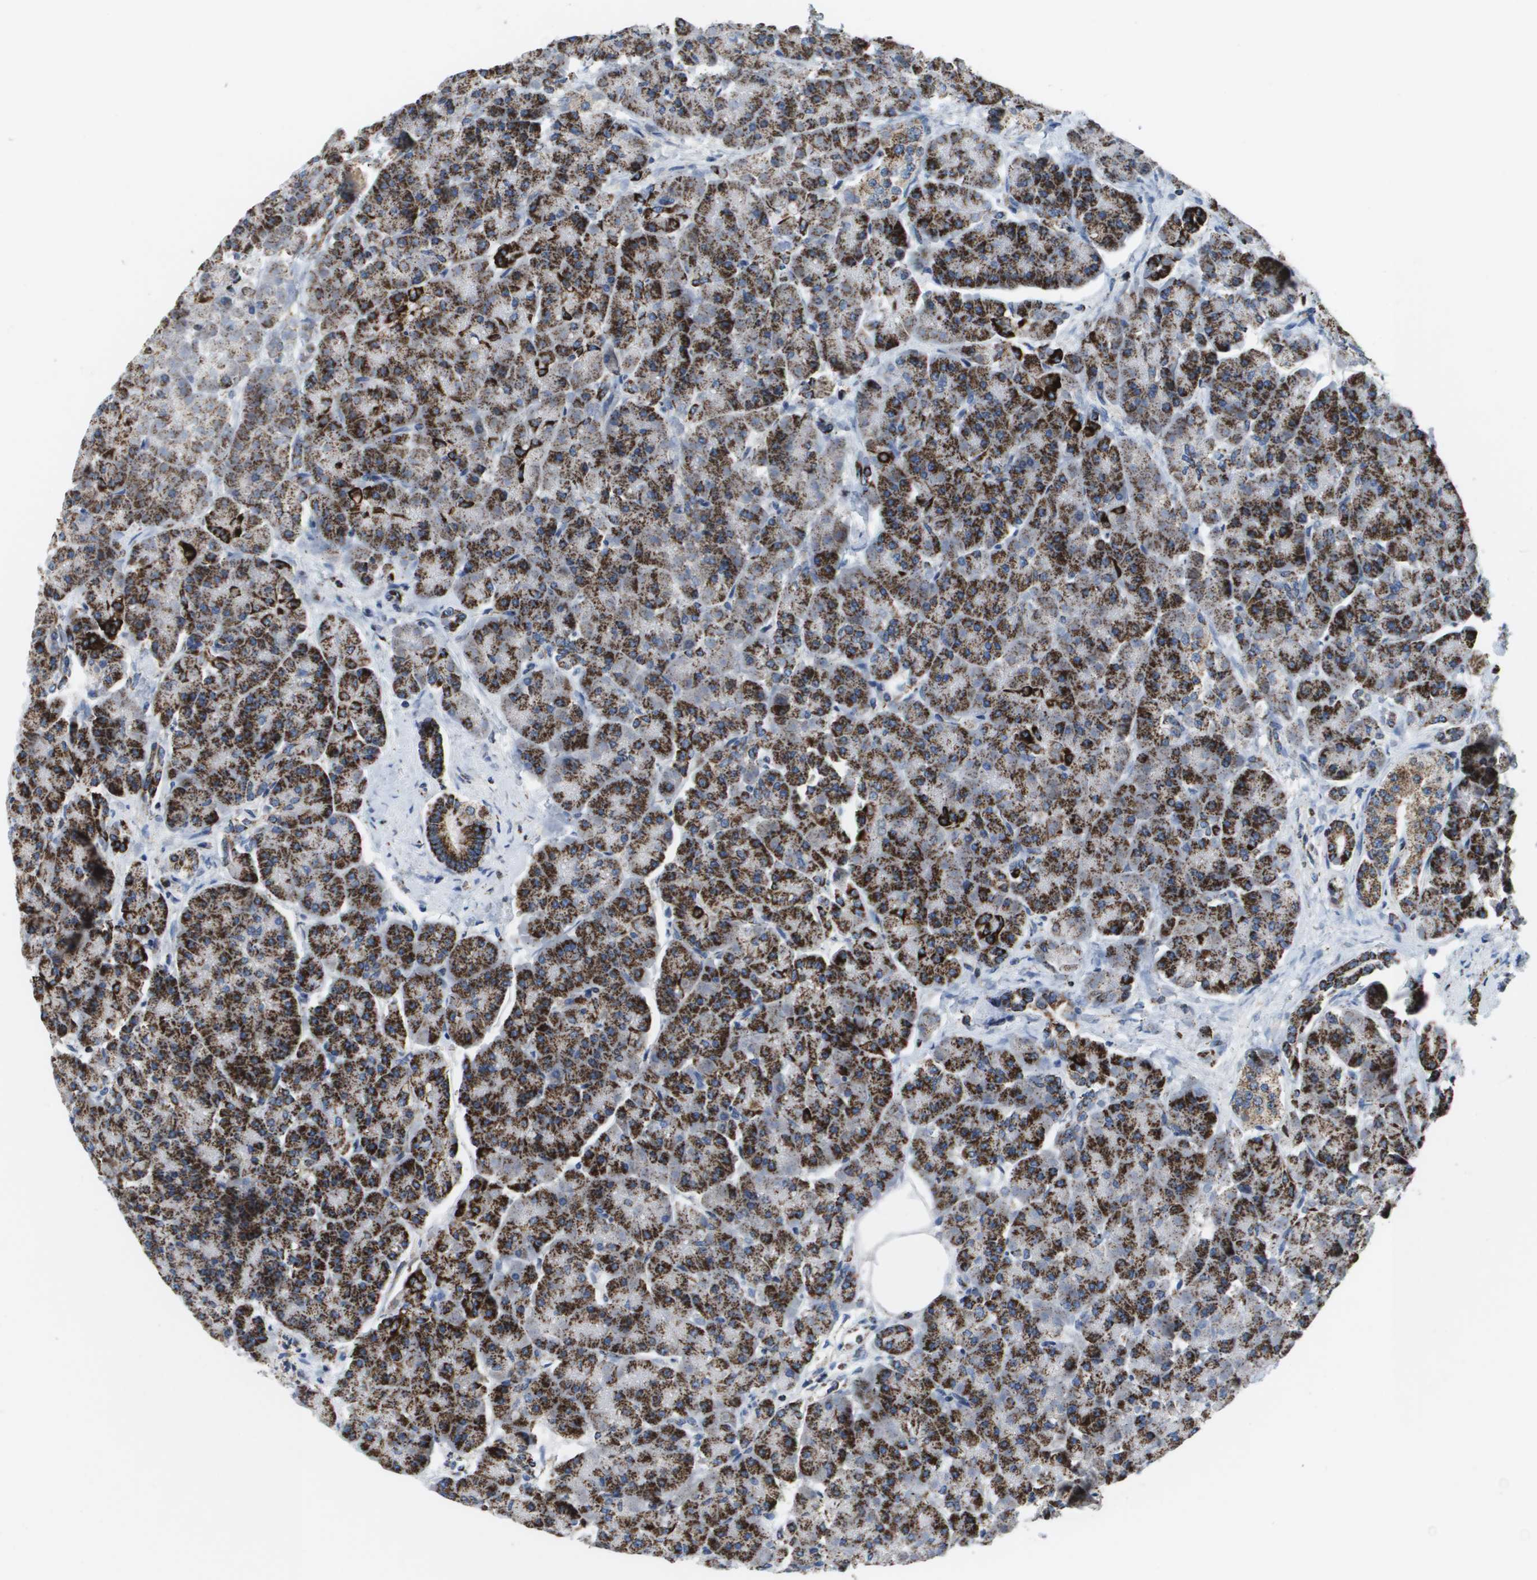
{"staining": {"intensity": "strong", "quantity": "25%-75%", "location": "cytoplasmic/membranous"}, "tissue": "pancreas", "cell_type": "Exocrine glandular cells", "image_type": "normal", "snomed": [{"axis": "morphology", "description": "Normal tissue, NOS"}, {"axis": "topography", "description": "Pancreas"}], "caption": "An immunohistochemistry (IHC) image of normal tissue is shown. Protein staining in brown highlights strong cytoplasmic/membranous positivity in pancreas within exocrine glandular cells. (IHC, brightfield microscopy, high magnification).", "gene": "ATP5F1B", "patient": {"sex": "female", "age": 70}}